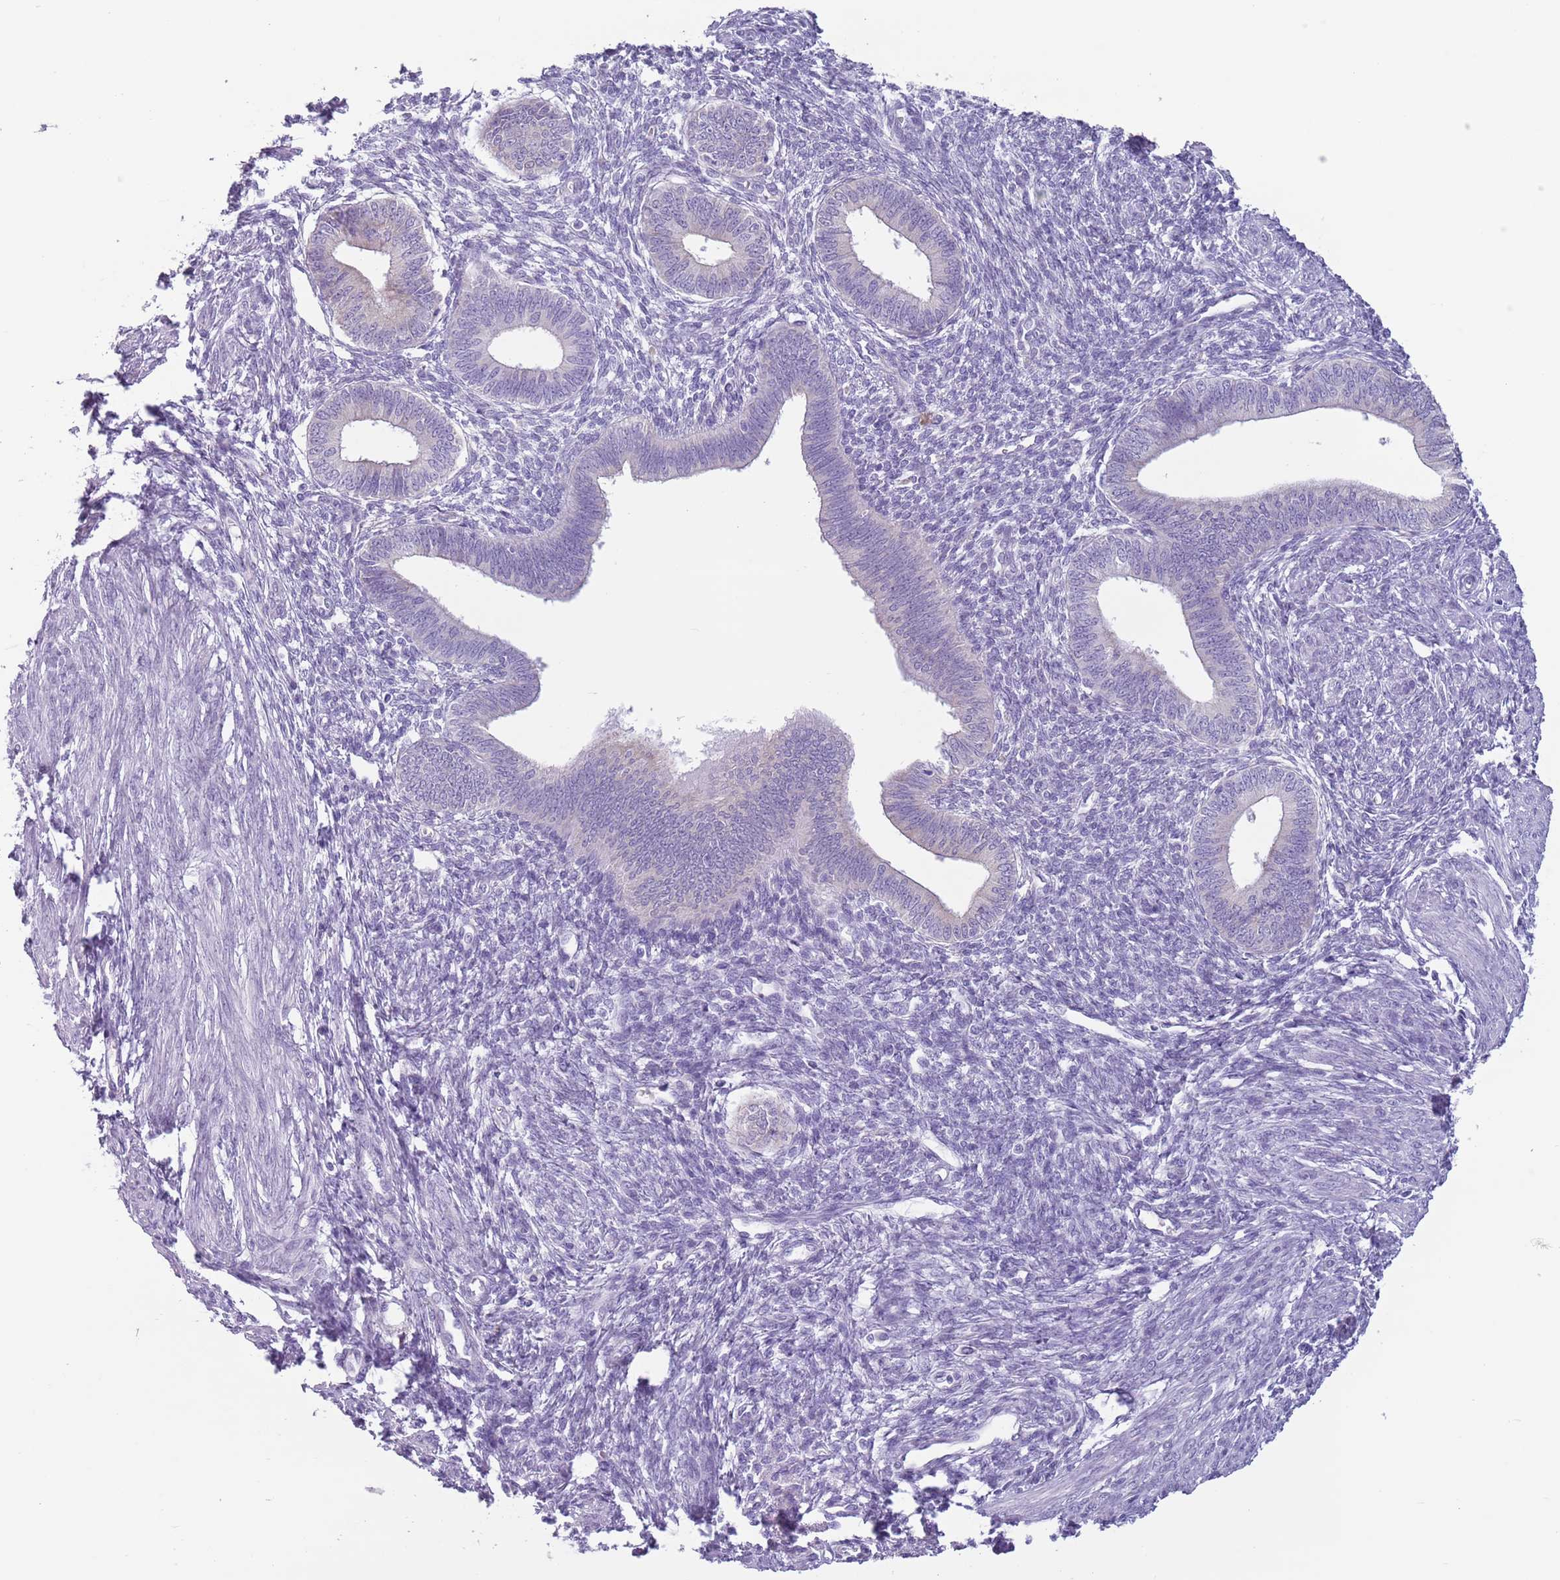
{"staining": {"intensity": "negative", "quantity": "none", "location": "none"}, "tissue": "endometrium", "cell_type": "Cells in endometrial stroma", "image_type": "normal", "snomed": [{"axis": "morphology", "description": "Normal tissue, NOS"}, {"axis": "topography", "description": "Endometrium"}], "caption": "DAB (3,3'-diaminobenzidine) immunohistochemical staining of benign endometrium reveals no significant expression in cells in endometrial stroma. The staining is performed using DAB (3,3'-diaminobenzidine) brown chromogen with nuclei counter-stained in using hematoxylin.", "gene": "HYOU1", "patient": {"sex": "female", "age": 46}}